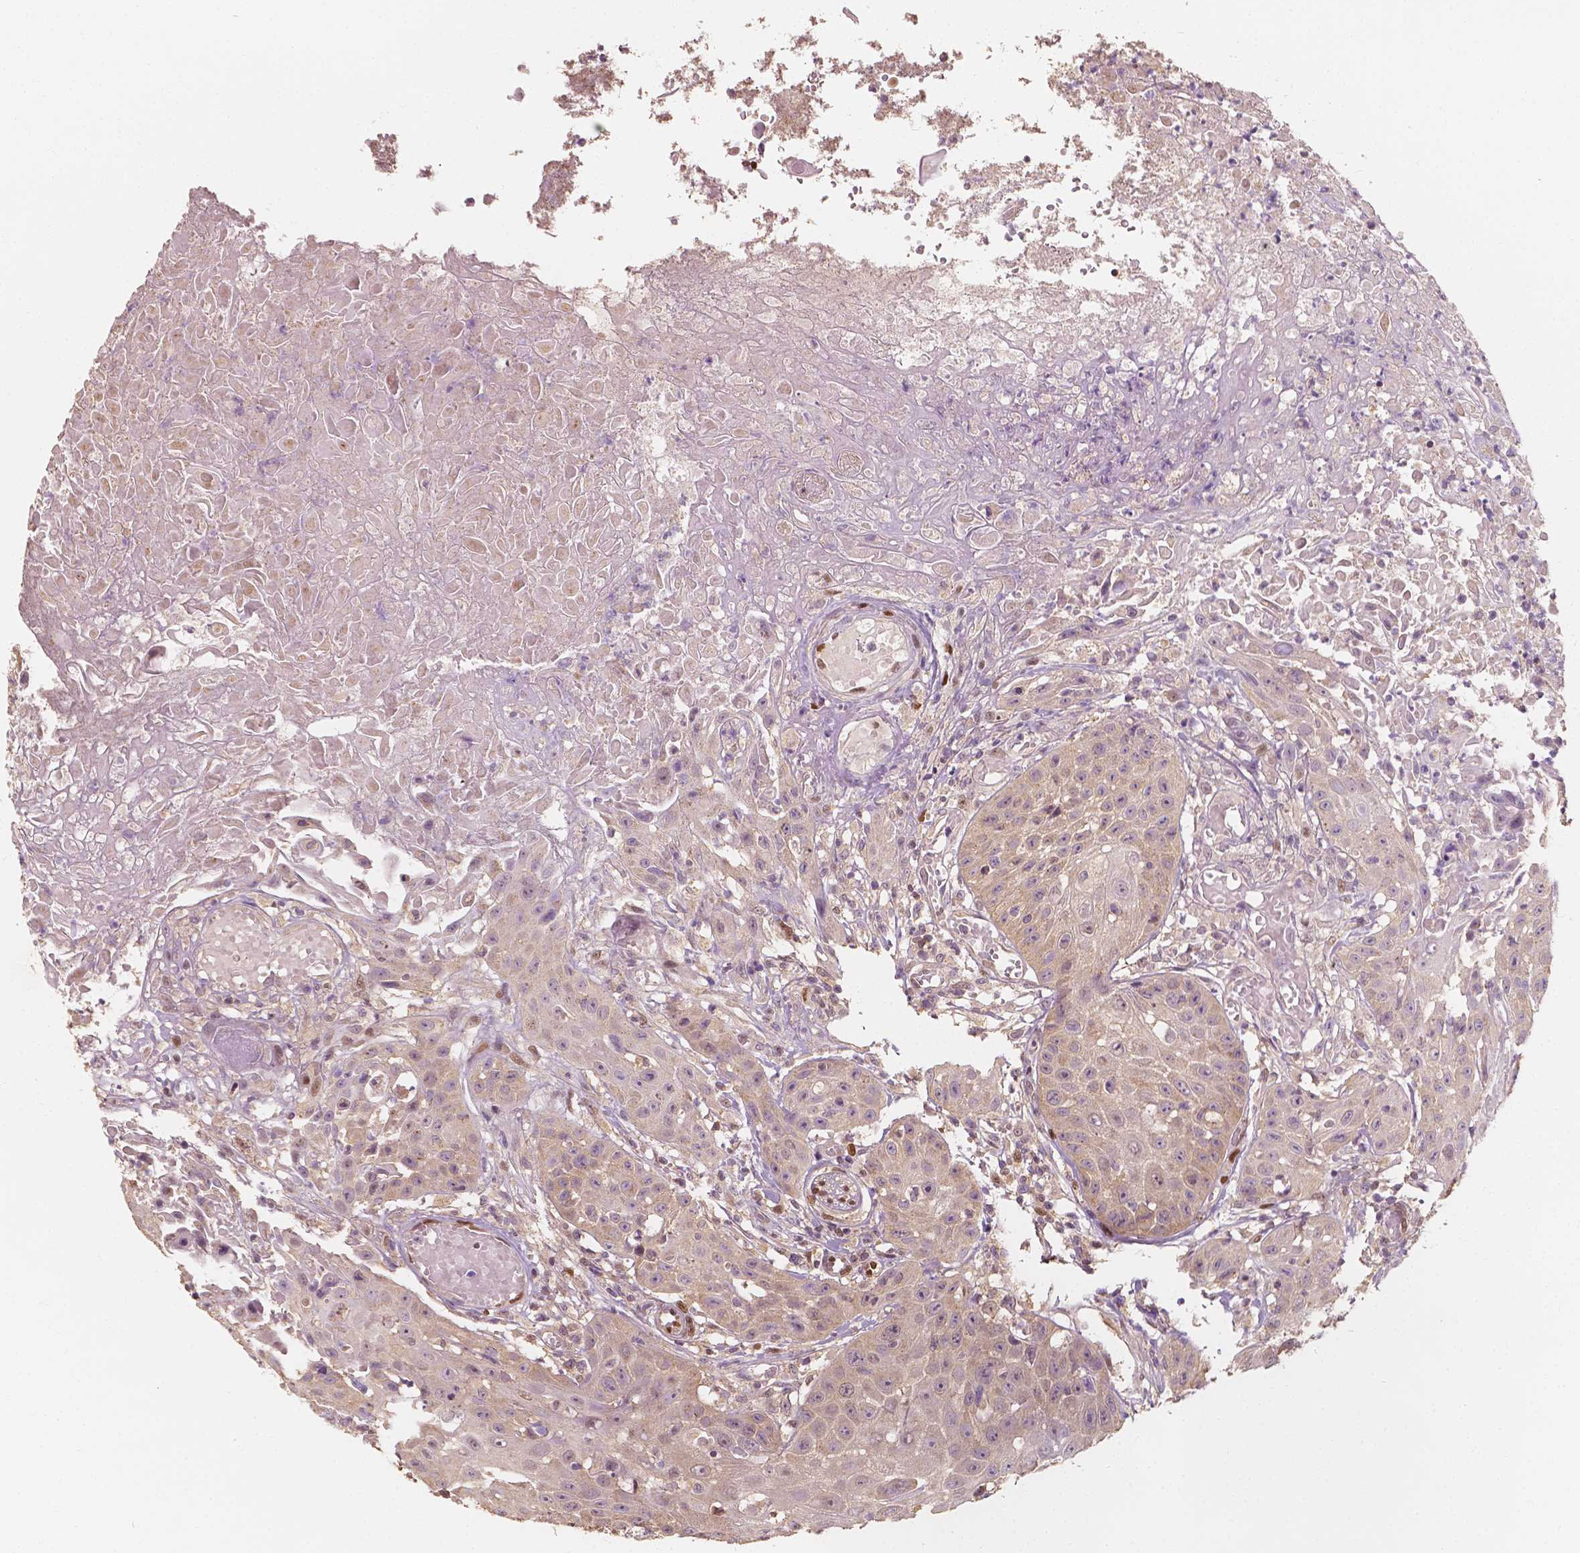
{"staining": {"intensity": "weak", "quantity": "<25%", "location": "cytoplasmic/membranous"}, "tissue": "head and neck cancer", "cell_type": "Tumor cells", "image_type": "cancer", "snomed": [{"axis": "morphology", "description": "Squamous cell carcinoma, NOS"}, {"axis": "topography", "description": "Oral tissue"}, {"axis": "topography", "description": "Head-Neck"}], "caption": "DAB (3,3'-diaminobenzidine) immunohistochemical staining of head and neck cancer demonstrates no significant staining in tumor cells.", "gene": "TBC1D17", "patient": {"sex": "female", "age": 55}}